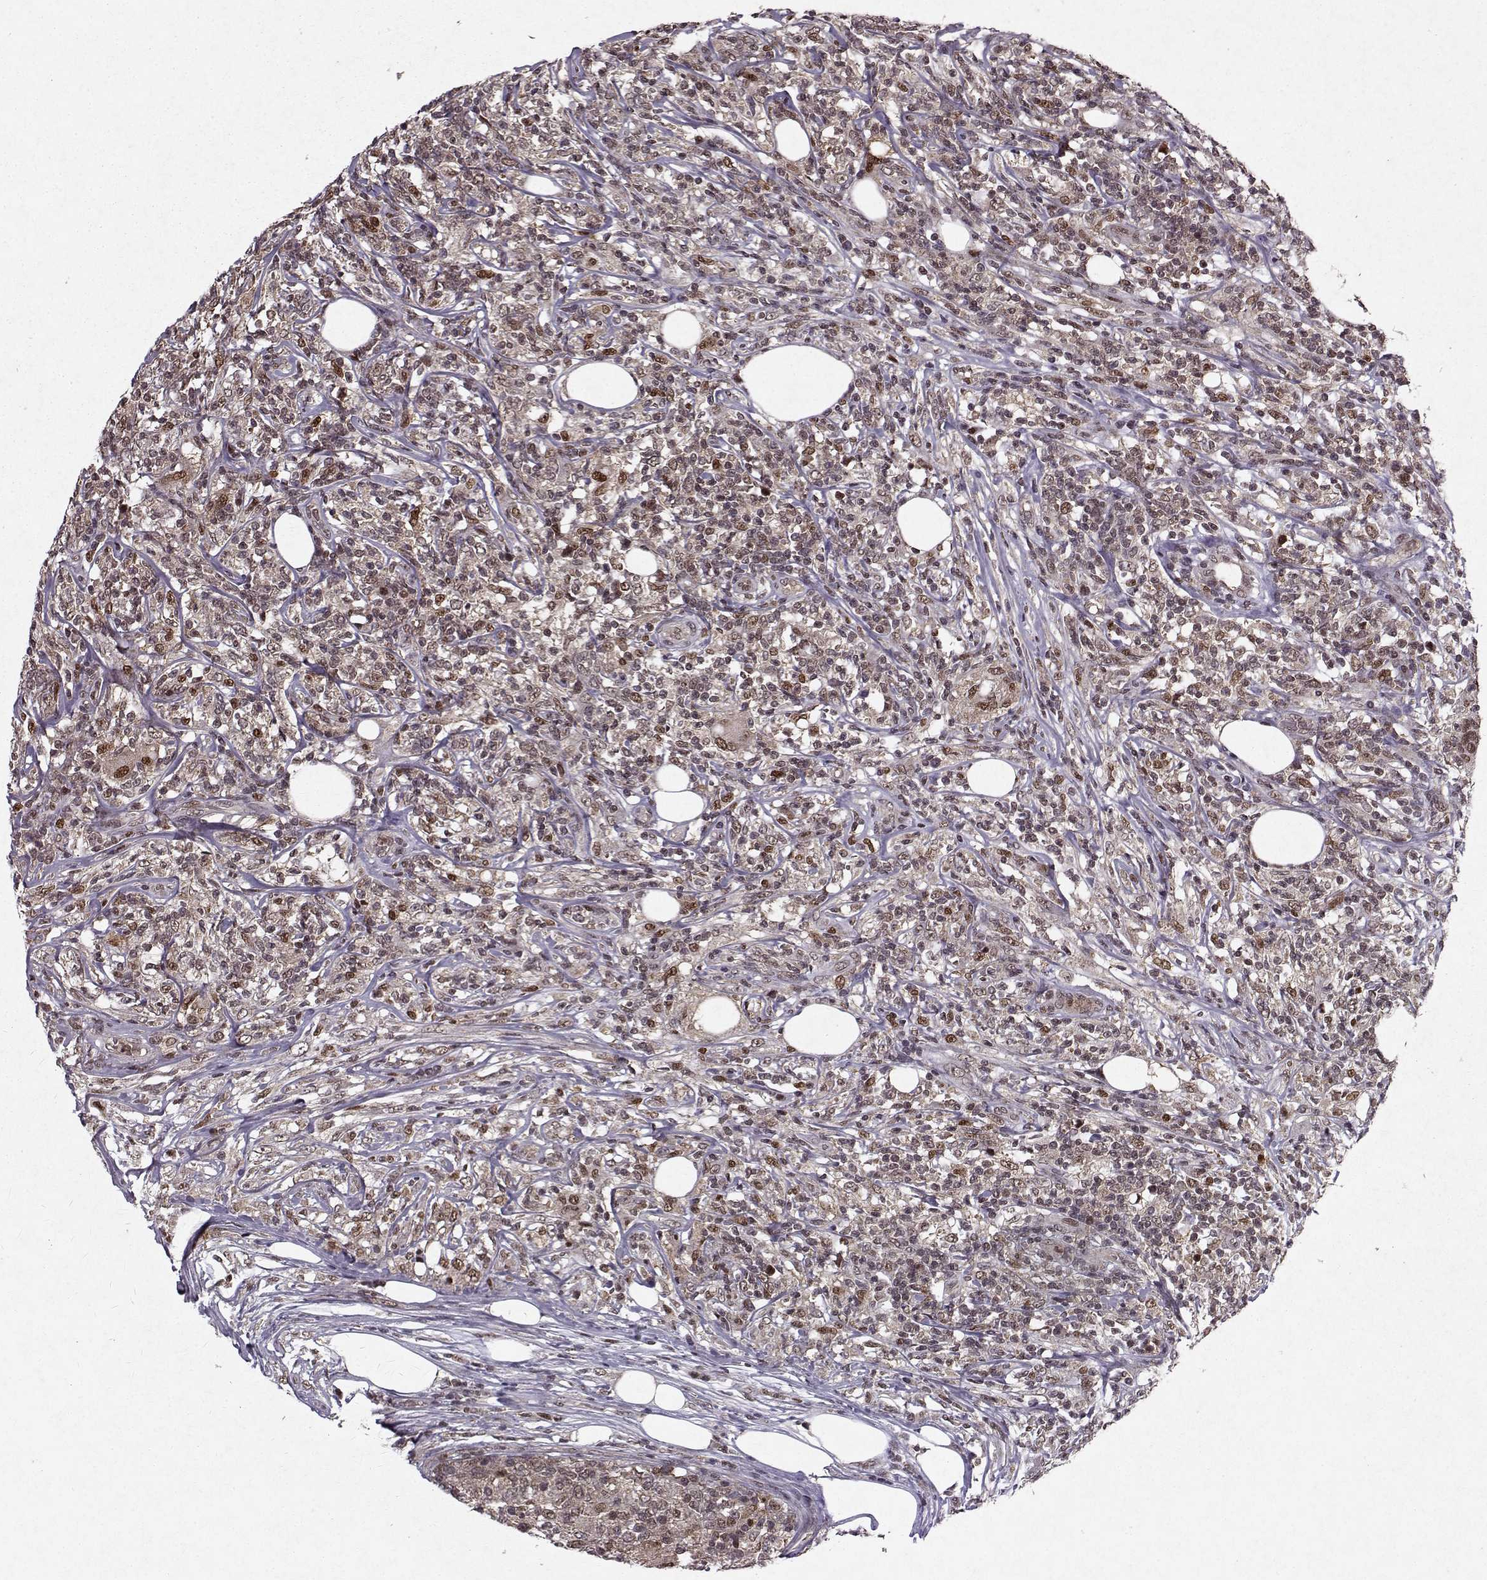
{"staining": {"intensity": "weak", "quantity": "25%-75%", "location": "cytoplasmic/membranous"}, "tissue": "lymphoma", "cell_type": "Tumor cells", "image_type": "cancer", "snomed": [{"axis": "morphology", "description": "Malignant lymphoma, non-Hodgkin's type, High grade"}, {"axis": "topography", "description": "Lymph node"}], "caption": "There is low levels of weak cytoplasmic/membranous positivity in tumor cells of malignant lymphoma, non-Hodgkin's type (high-grade), as demonstrated by immunohistochemical staining (brown color).", "gene": "PSMA7", "patient": {"sex": "female", "age": 84}}